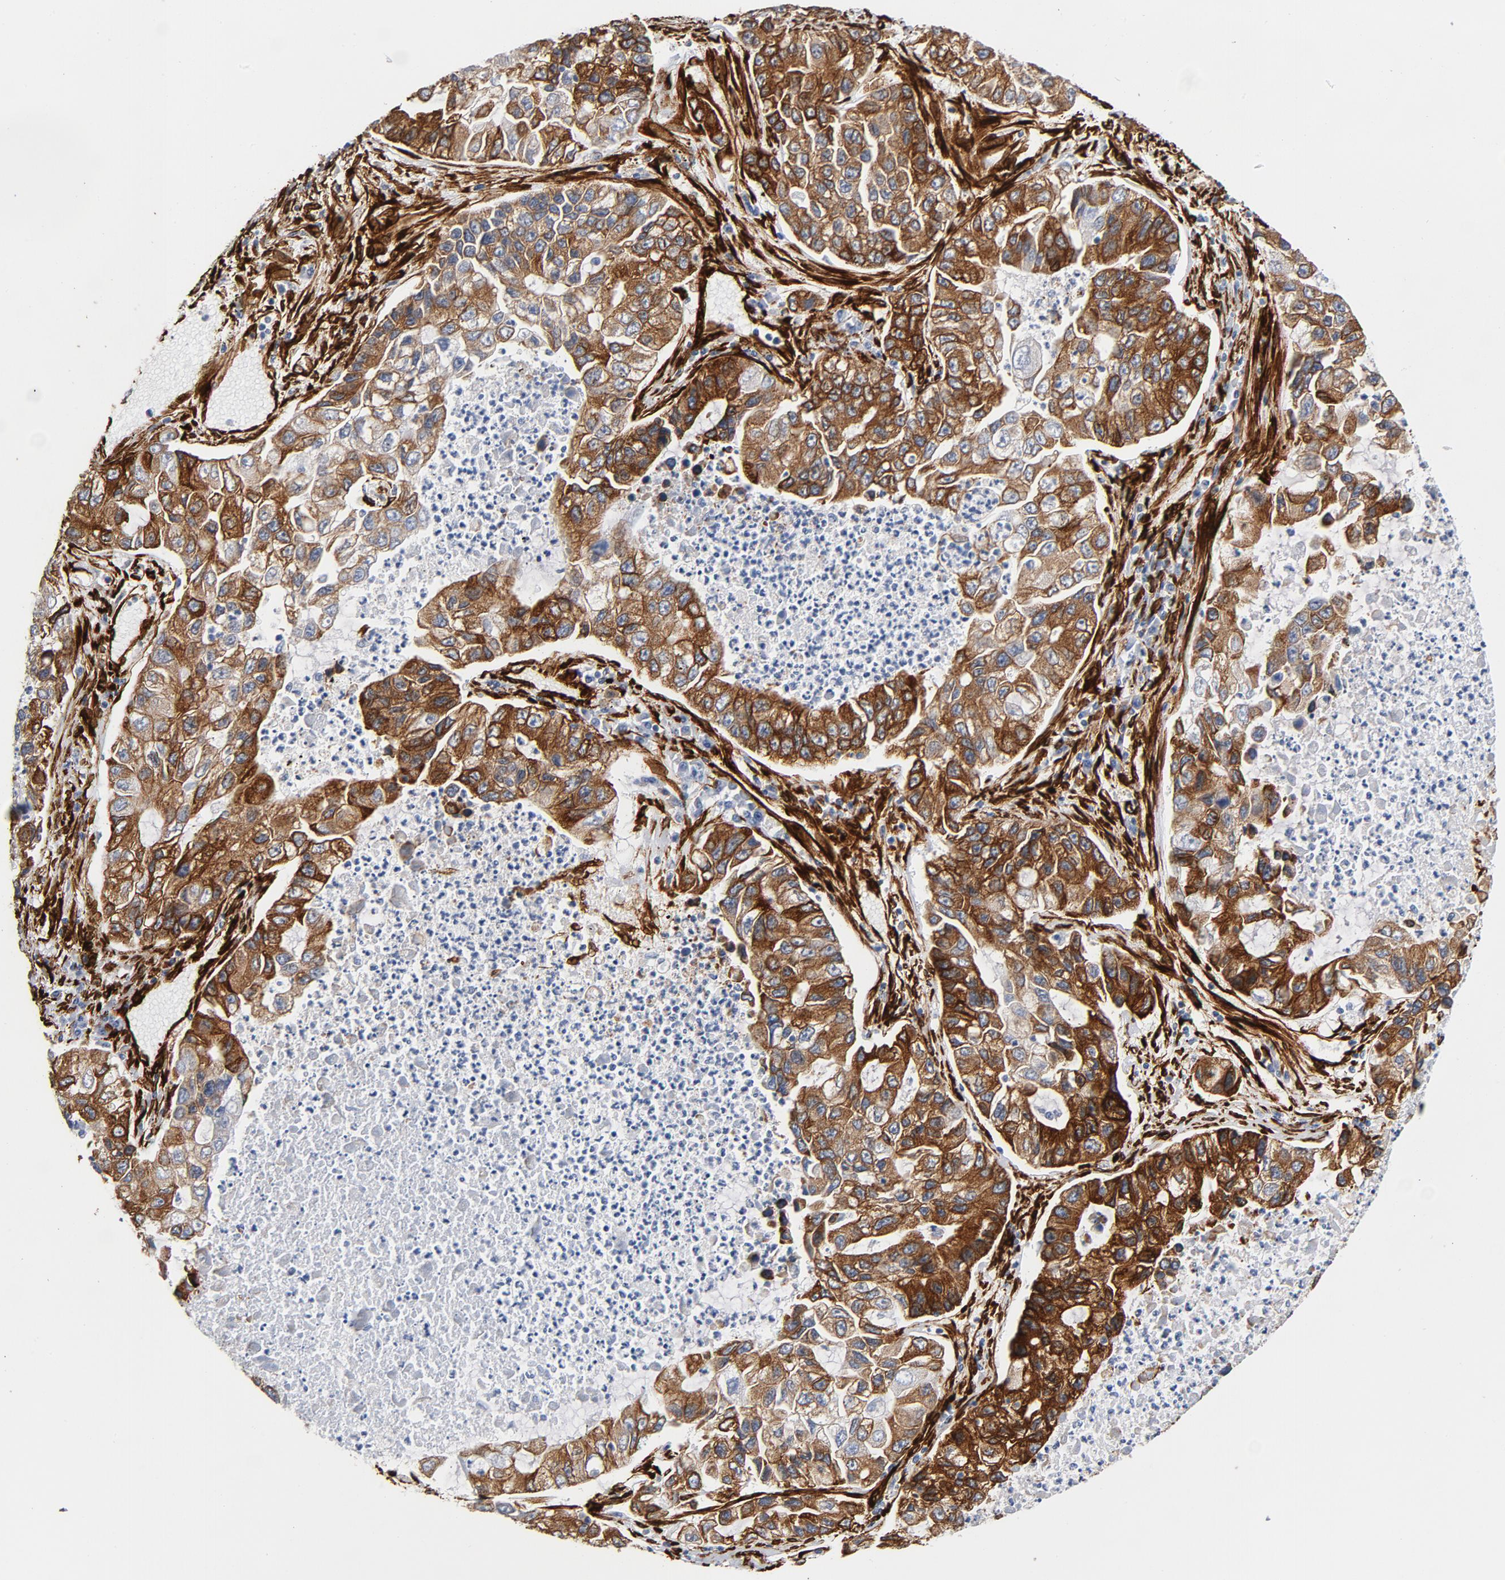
{"staining": {"intensity": "strong", "quantity": ">75%", "location": "cytoplasmic/membranous"}, "tissue": "lung cancer", "cell_type": "Tumor cells", "image_type": "cancer", "snomed": [{"axis": "morphology", "description": "Adenocarcinoma, NOS"}, {"axis": "topography", "description": "Lung"}], "caption": "Human lung adenocarcinoma stained for a protein (brown) exhibits strong cytoplasmic/membranous positive expression in about >75% of tumor cells.", "gene": "SERPINH1", "patient": {"sex": "female", "age": 51}}